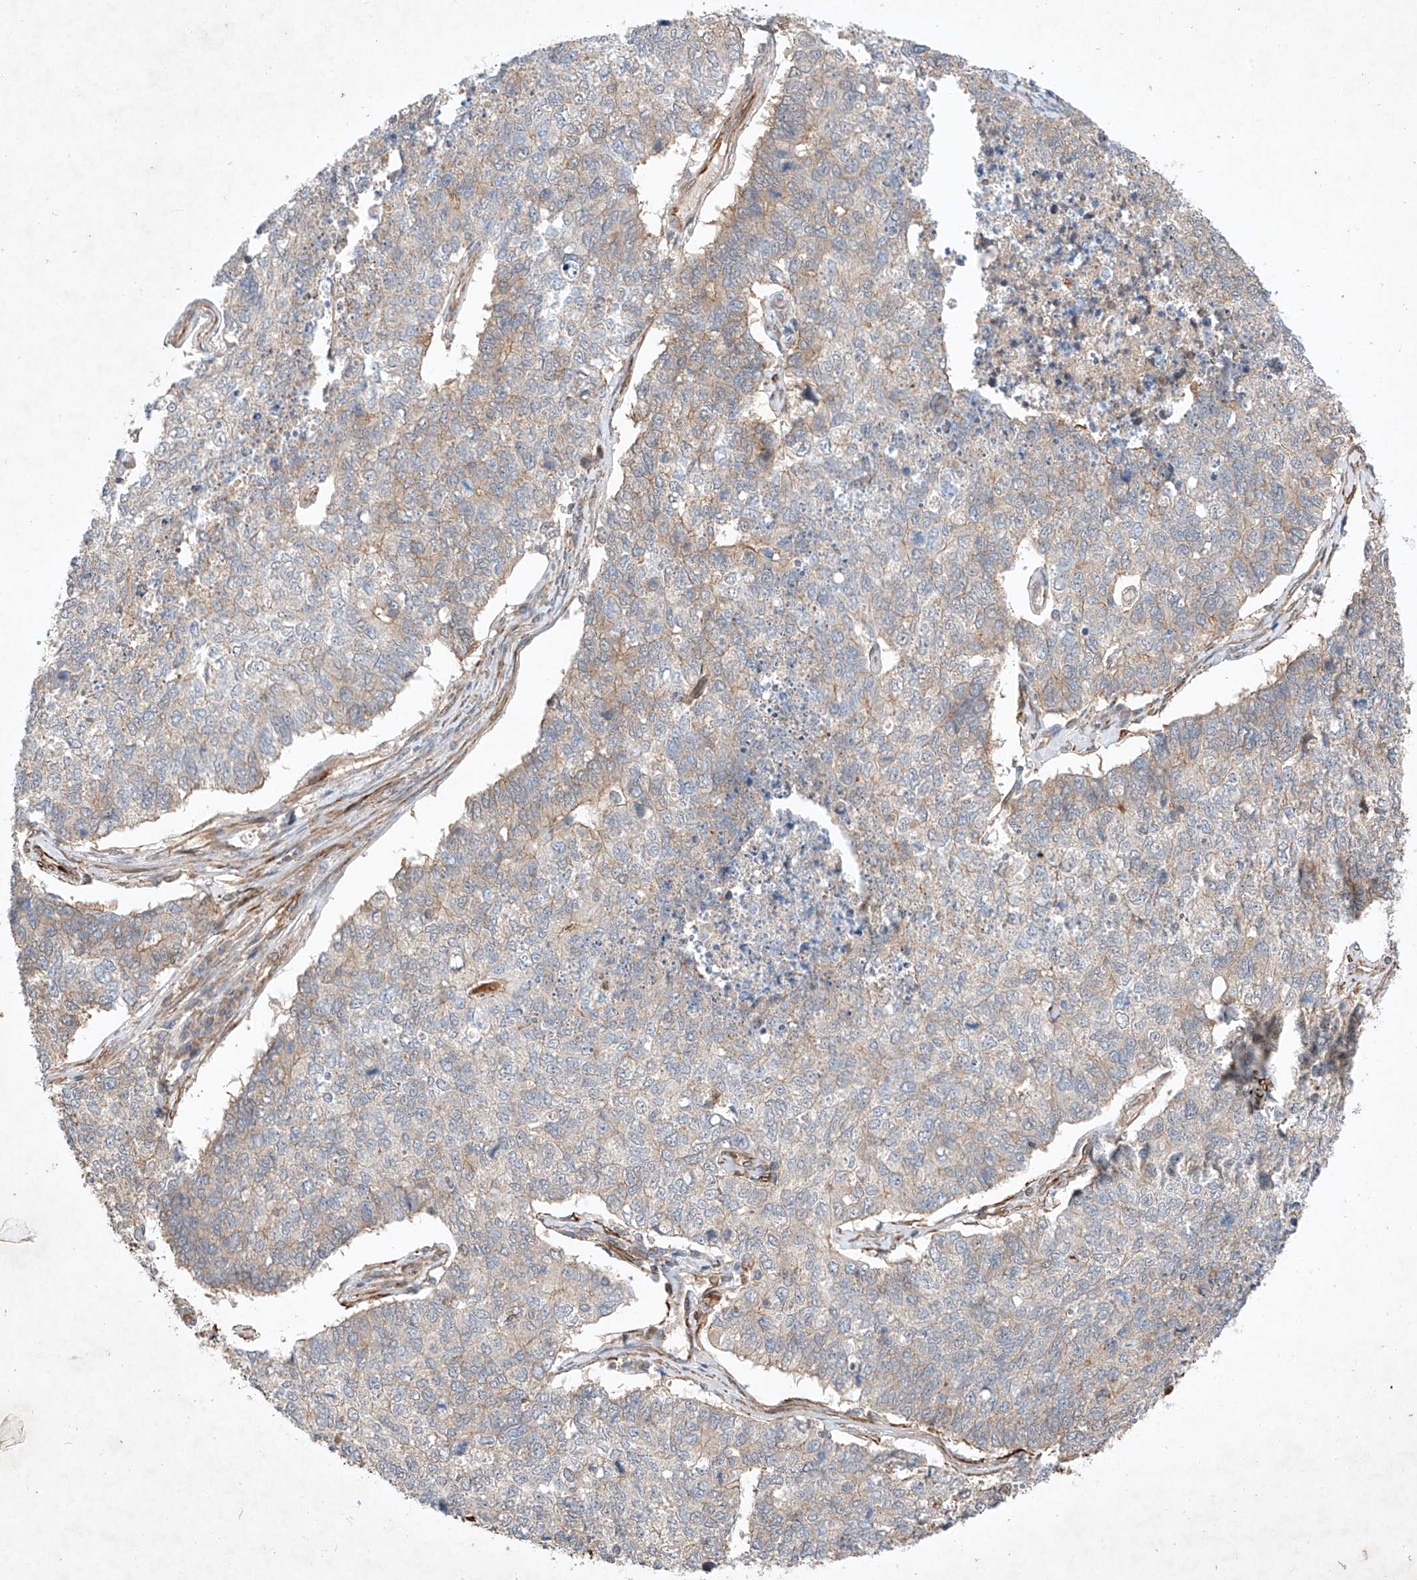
{"staining": {"intensity": "weak", "quantity": "25%-75%", "location": "cytoplasmic/membranous"}, "tissue": "cervical cancer", "cell_type": "Tumor cells", "image_type": "cancer", "snomed": [{"axis": "morphology", "description": "Squamous cell carcinoma, NOS"}, {"axis": "topography", "description": "Cervix"}], "caption": "Protein staining displays weak cytoplasmic/membranous staining in approximately 25%-75% of tumor cells in cervical squamous cell carcinoma.", "gene": "ARHGAP33", "patient": {"sex": "female", "age": 63}}